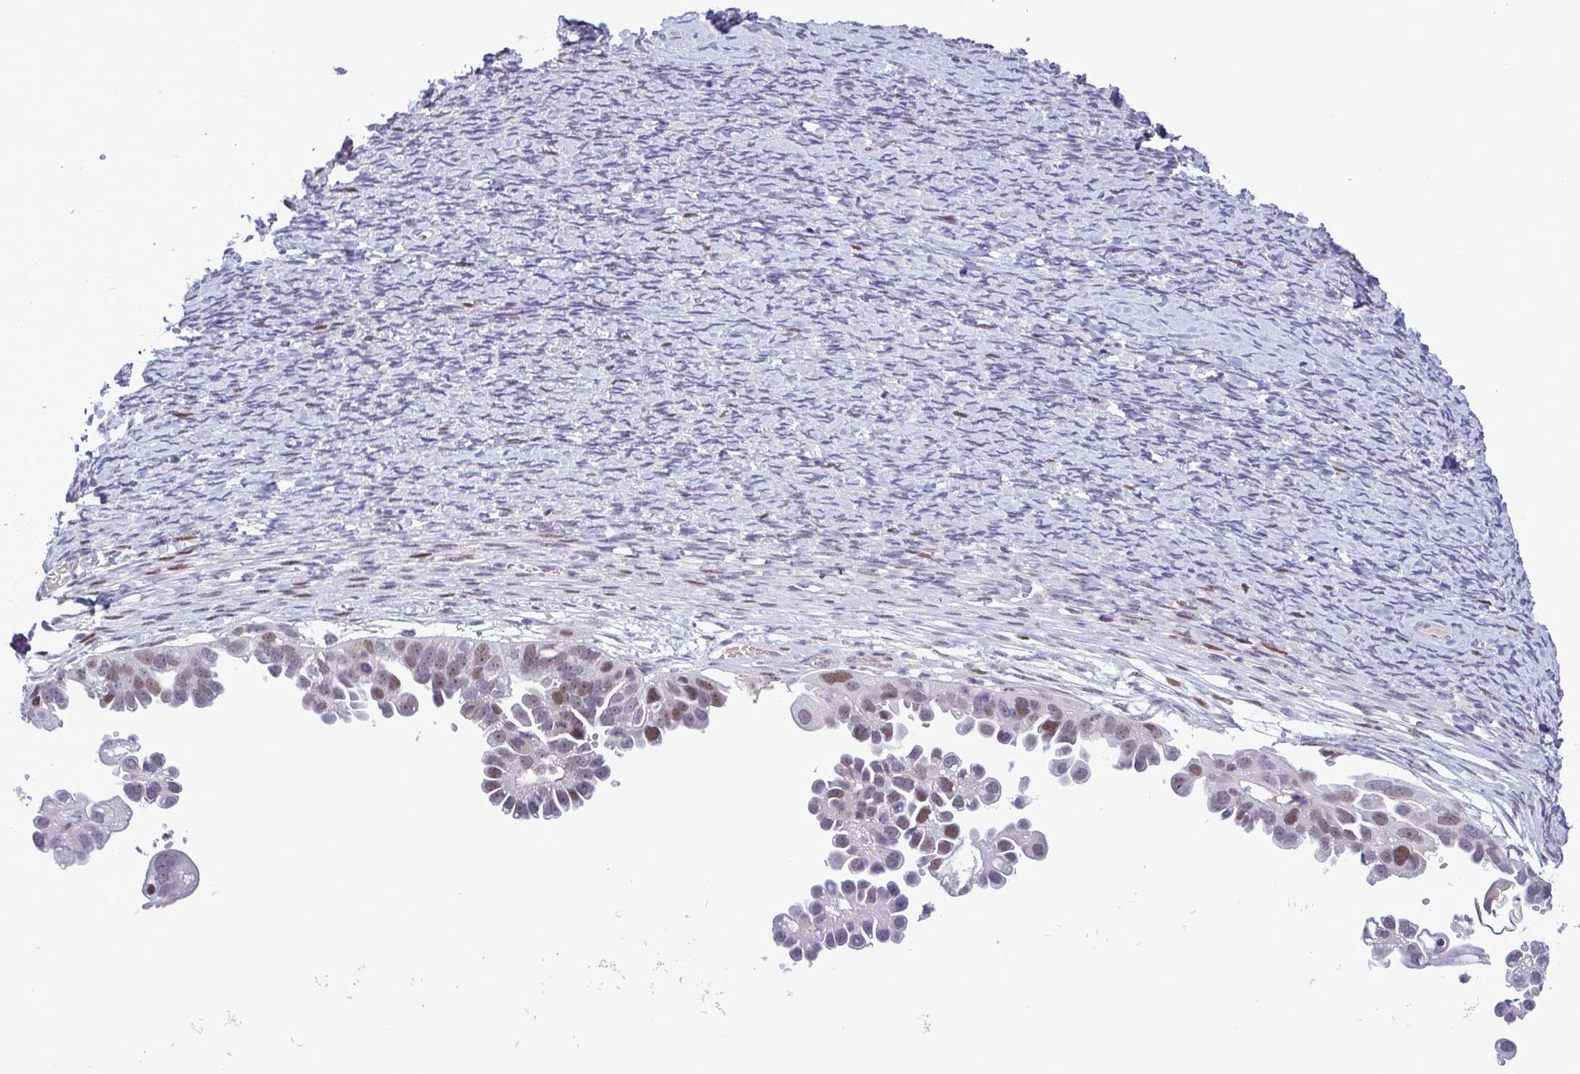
{"staining": {"intensity": "weak", "quantity": "25%-75%", "location": "nuclear"}, "tissue": "ovarian cancer", "cell_type": "Tumor cells", "image_type": "cancer", "snomed": [{"axis": "morphology", "description": "Cystadenocarcinoma, serous, NOS"}, {"axis": "topography", "description": "Ovary"}], "caption": "Approximately 25%-75% of tumor cells in serous cystadenocarcinoma (ovarian) reveal weak nuclear protein positivity as visualized by brown immunohistochemical staining.", "gene": "TIPIN", "patient": {"sex": "female", "age": 53}}